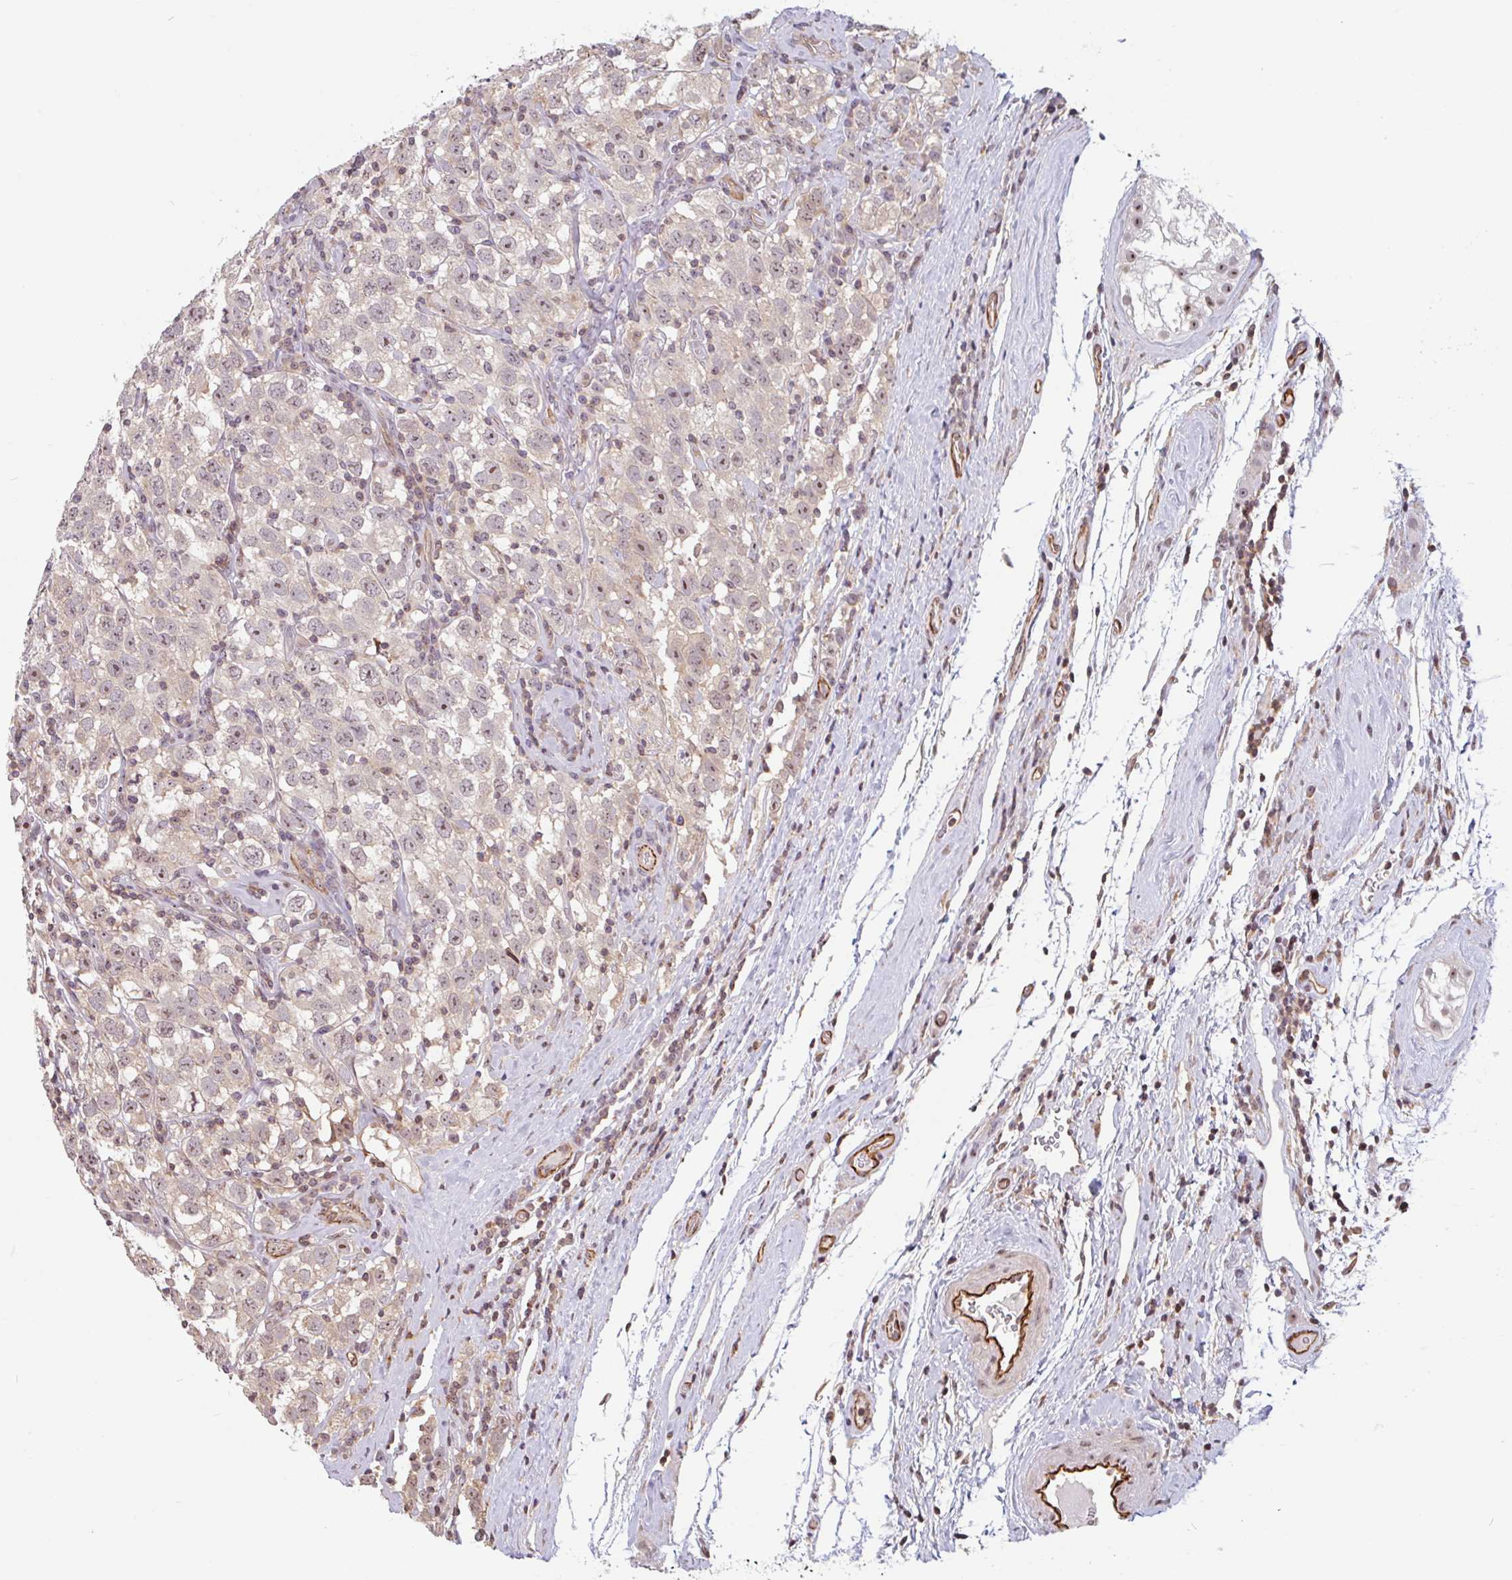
{"staining": {"intensity": "moderate", "quantity": "<25%", "location": "nuclear"}, "tissue": "testis cancer", "cell_type": "Tumor cells", "image_type": "cancer", "snomed": [{"axis": "morphology", "description": "Seminoma, NOS"}, {"axis": "topography", "description": "Testis"}], "caption": "Immunohistochemical staining of testis cancer exhibits low levels of moderate nuclear positivity in about <25% of tumor cells.", "gene": "ZNF689", "patient": {"sex": "male", "age": 41}}